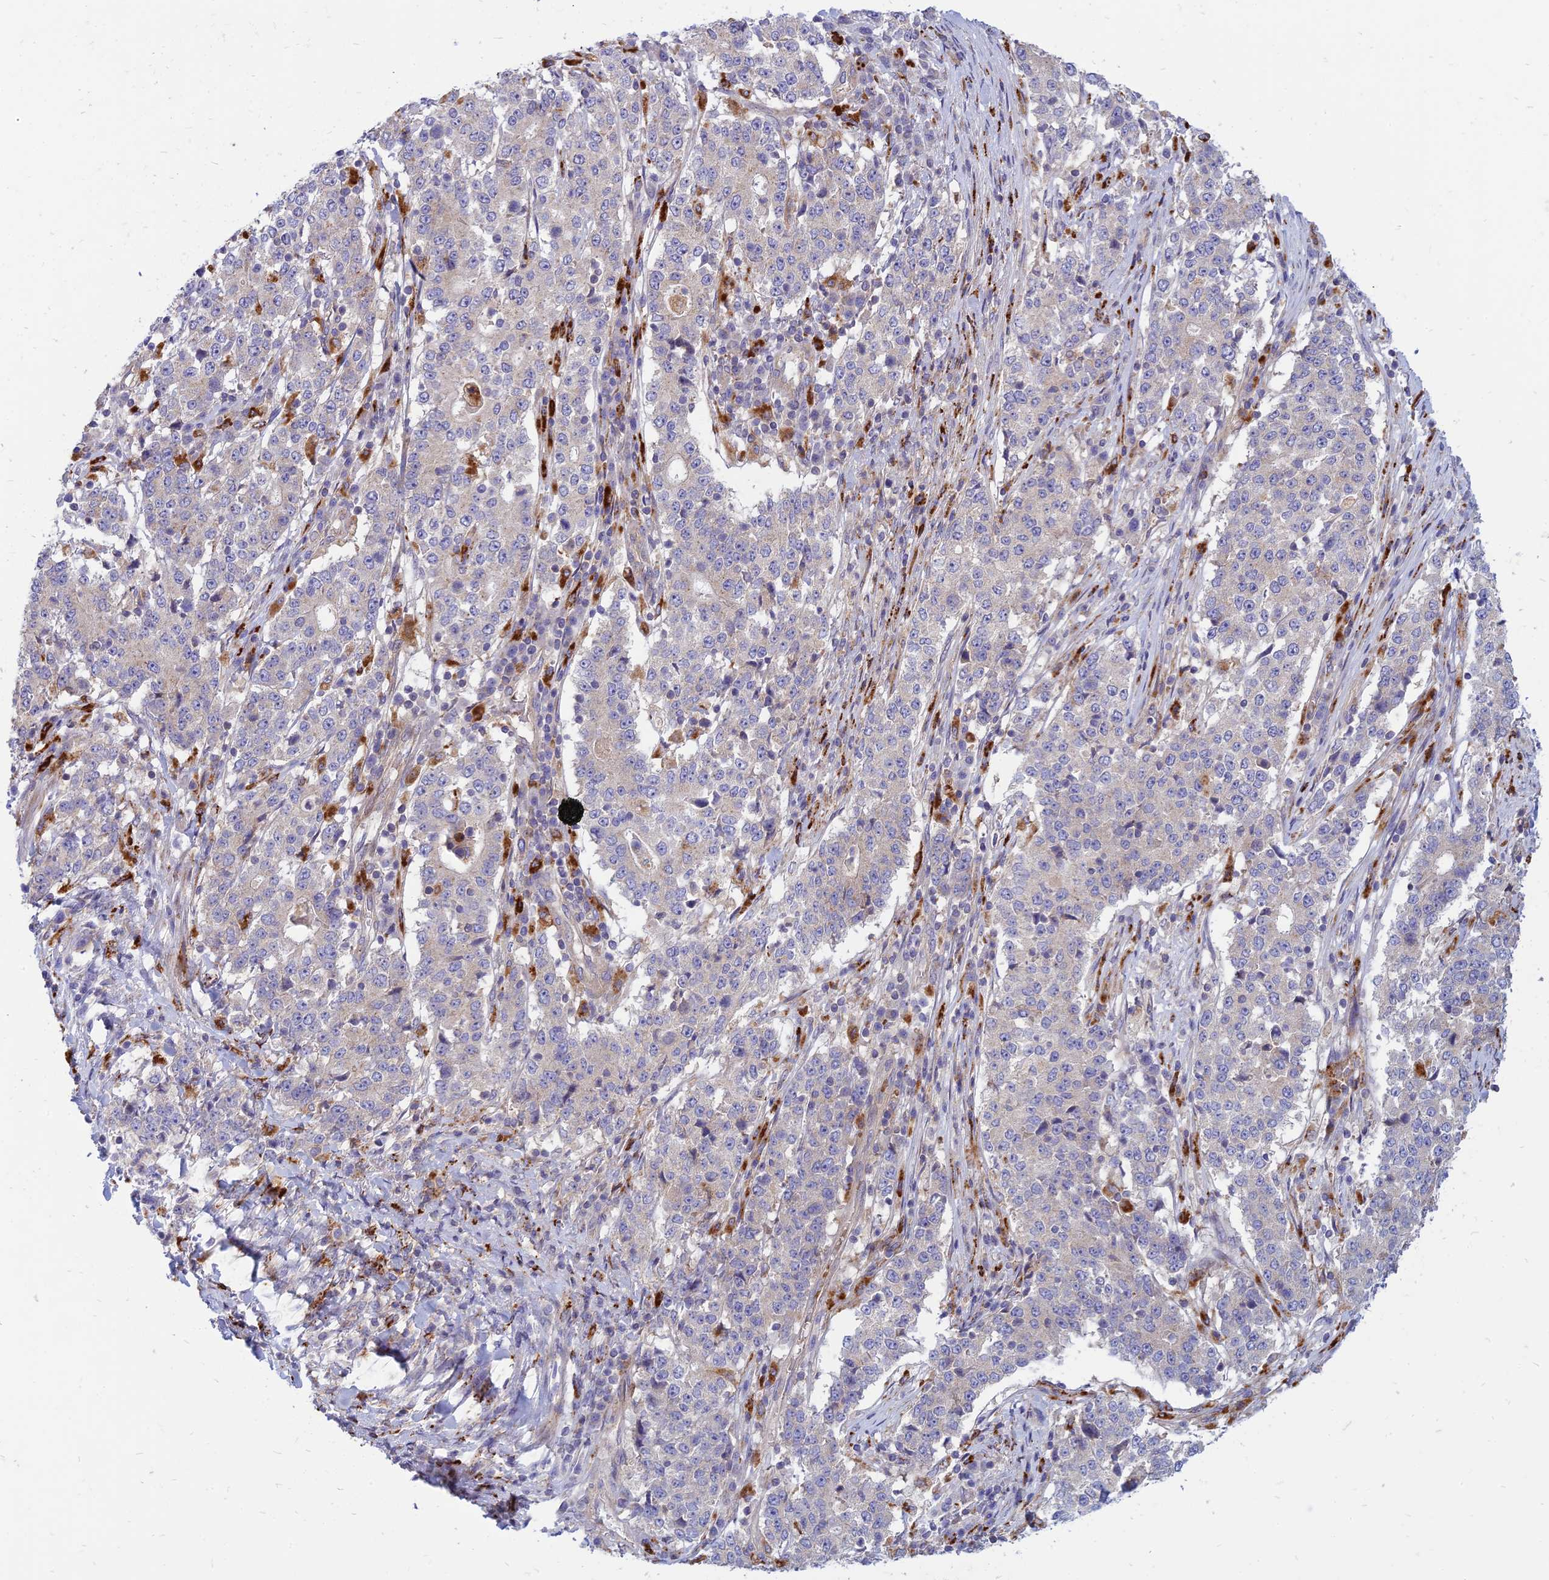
{"staining": {"intensity": "negative", "quantity": "none", "location": "none"}, "tissue": "stomach cancer", "cell_type": "Tumor cells", "image_type": "cancer", "snomed": [{"axis": "morphology", "description": "Adenocarcinoma, NOS"}, {"axis": "topography", "description": "Stomach"}], "caption": "There is no significant expression in tumor cells of stomach cancer.", "gene": "PHKA2", "patient": {"sex": "male", "age": 59}}